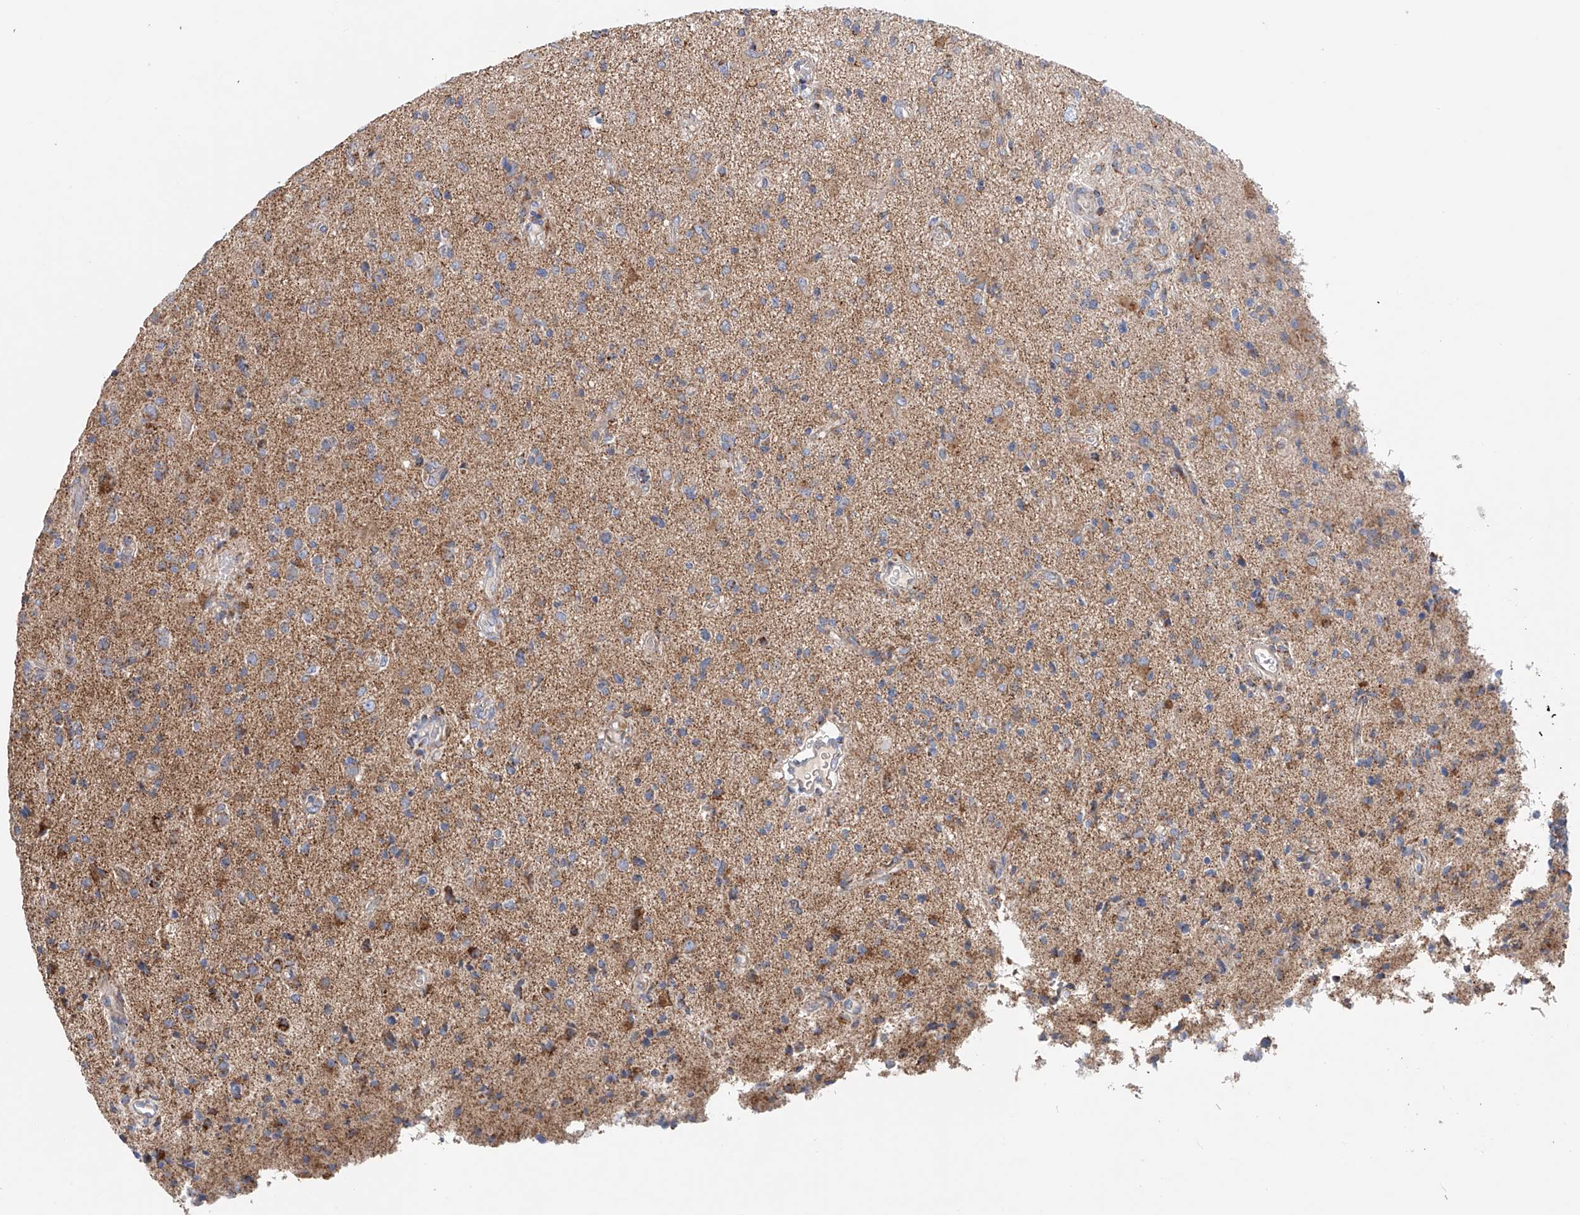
{"staining": {"intensity": "weak", "quantity": "25%-75%", "location": "cytoplasmic/membranous"}, "tissue": "glioma", "cell_type": "Tumor cells", "image_type": "cancer", "snomed": [{"axis": "morphology", "description": "Glioma, malignant, High grade"}, {"axis": "topography", "description": "Brain"}], "caption": "The photomicrograph demonstrates staining of glioma, revealing weak cytoplasmic/membranous protein positivity (brown color) within tumor cells.", "gene": "MCL1", "patient": {"sex": "female", "age": 57}}